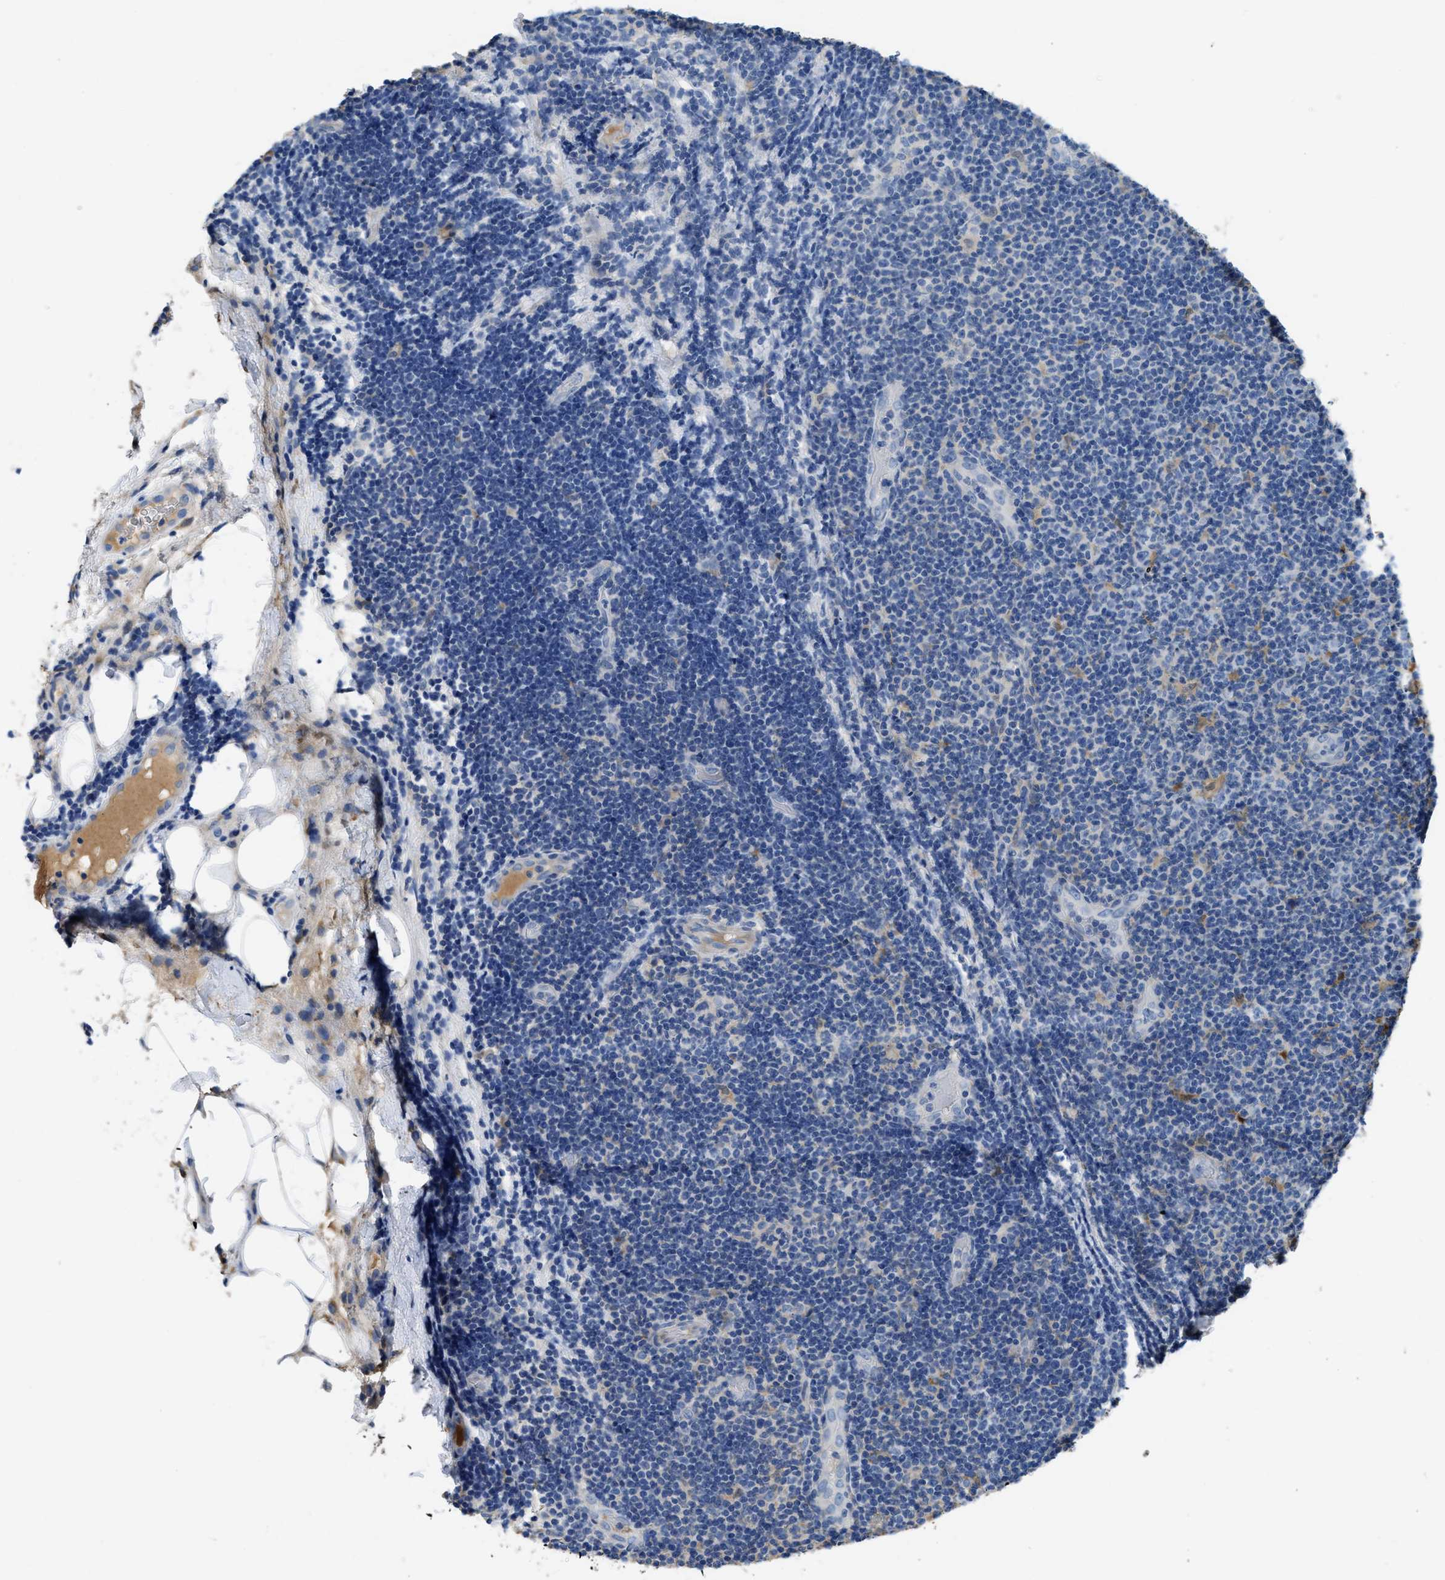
{"staining": {"intensity": "moderate", "quantity": "<25%", "location": "cytoplasmic/membranous"}, "tissue": "lymphoma", "cell_type": "Tumor cells", "image_type": "cancer", "snomed": [{"axis": "morphology", "description": "Malignant lymphoma, non-Hodgkin's type, Low grade"}, {"axis": "topography", "description": "Lymph node"}], "caption": "Human malignant lymphoma, non-Hodgkin's type (low-grade) stained with a brown dye displays moderate cytoplasmic/membranous positive staining in about <25% of tumor cells.", "gene": "C1S", "patient": {"sex": "male", "age": 83}}